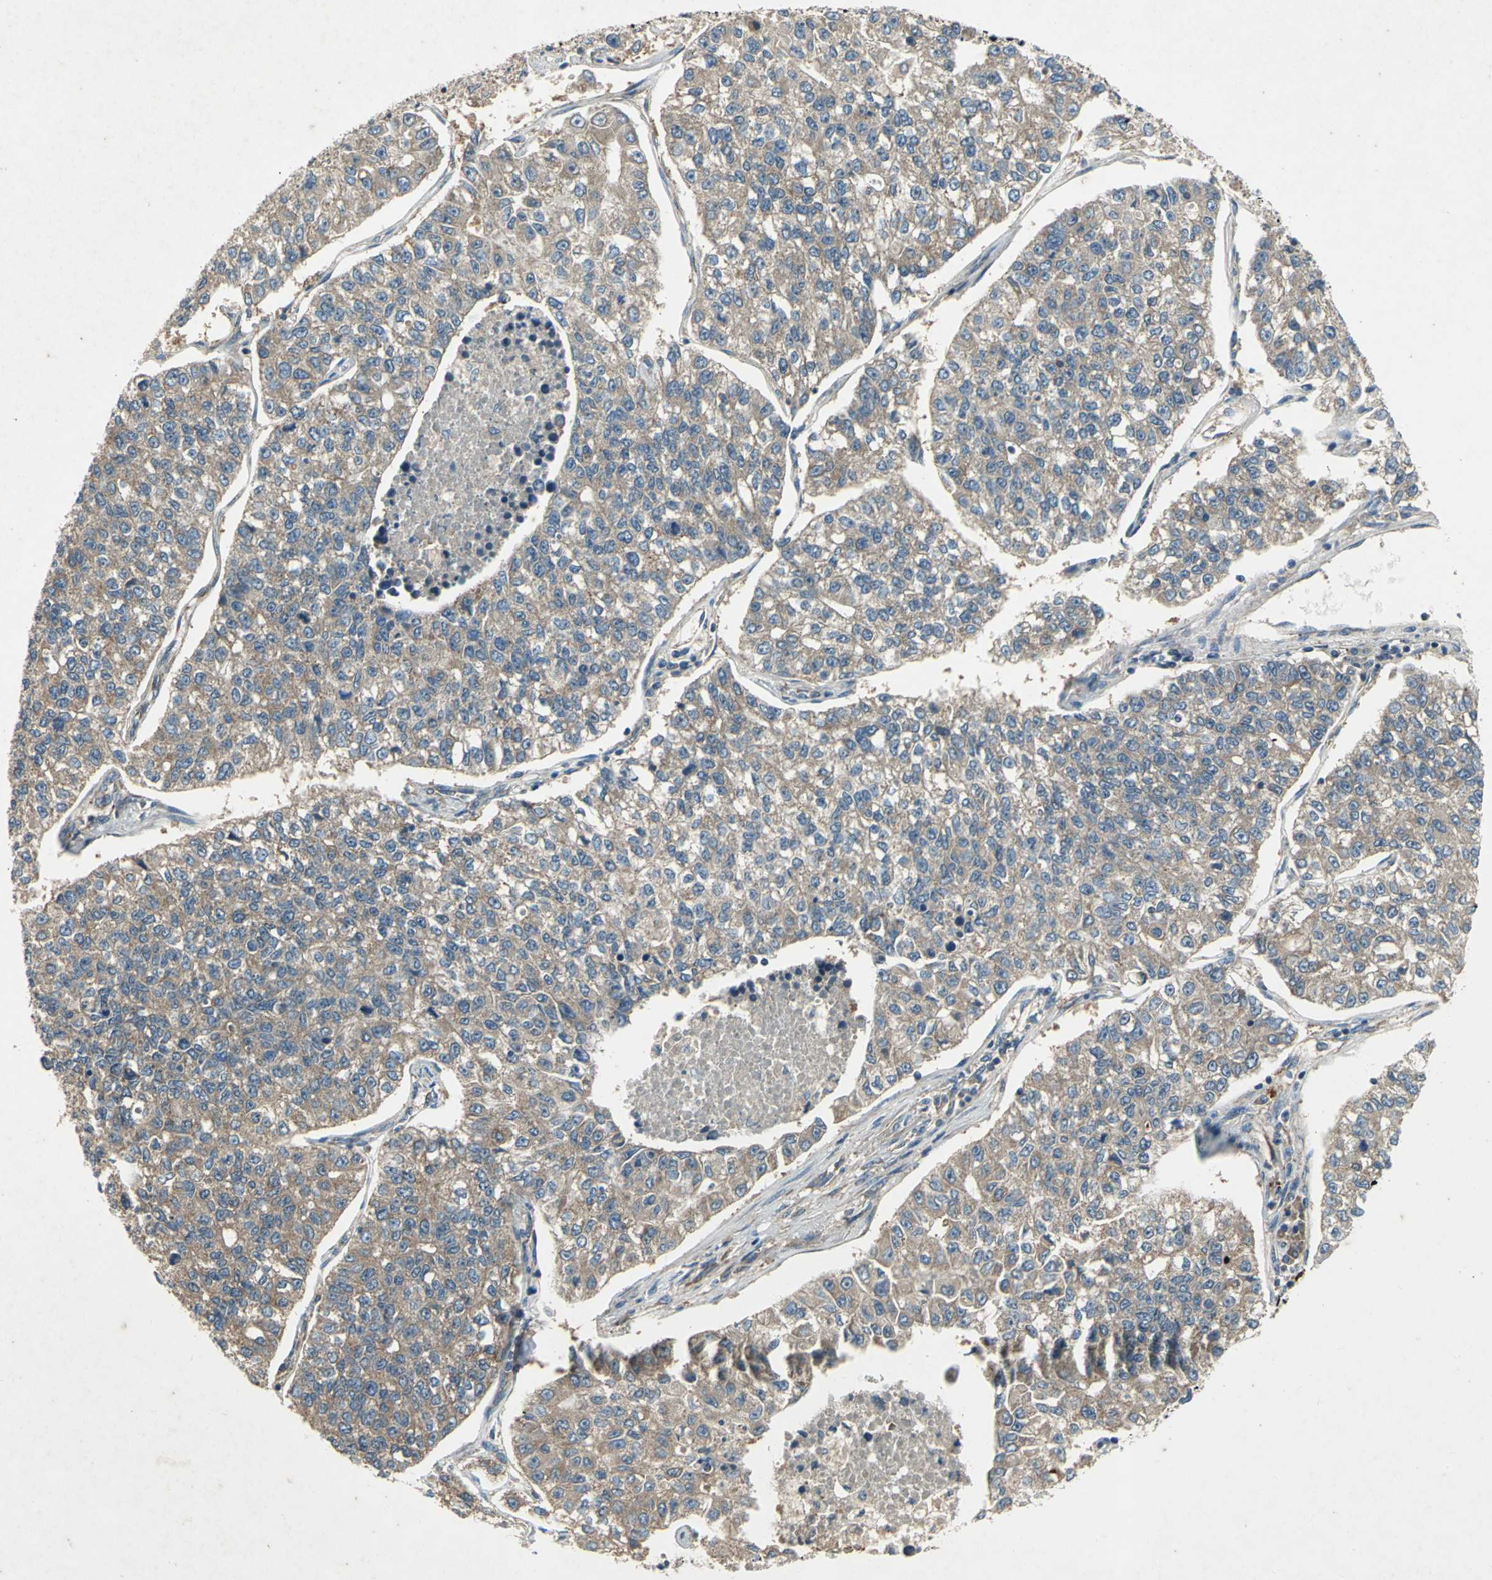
{"staining": {"intensity": "moderate", "quantity": ">75%", "location": "cytoplasmic/membranous"}, "tissue": "lung cancer", "cell_type": "Tumor cells", "image_type": "cancer", "snomed": [{"axis": "morphology", "description": "Adenocarcinoma, NOS"}, {"axis": "topography", "description": "Lung"}], "caption": "Moderate cytoplasmic/membranous expression is seen in about >75% of tumor cells in lung adenocarcinoma.", "gene": "EMCN", "patient": {"sex": "male", "age": 49}}